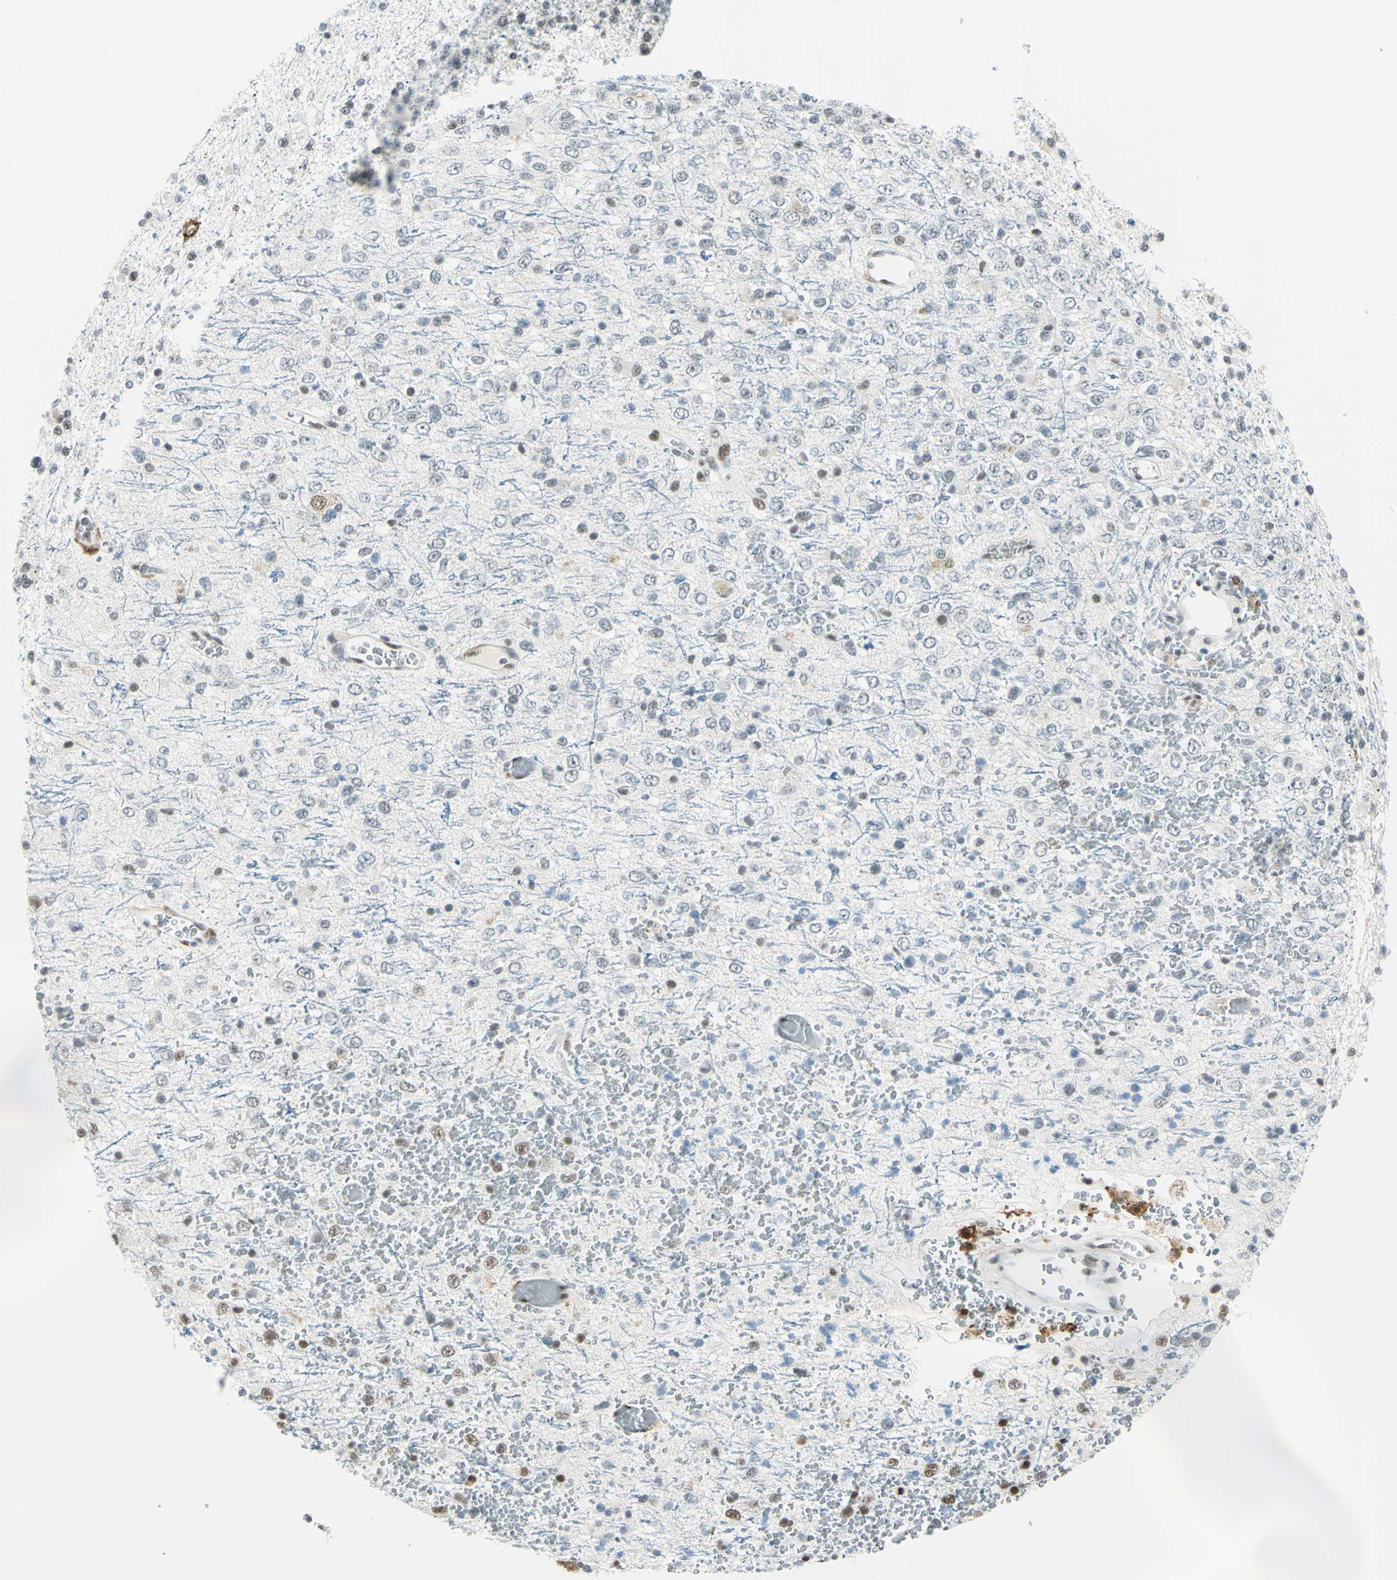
{"staining": {"intensity": "weak", "quantity": "<25%", "location": "nuclear"}, "tissue": "glioma", "cell_type": "Tumor cells", "image_type": "cancer", "snomed": [{"axis": "morphology", "description": "Glioma, malignant, High grade"}, {"axis": "topography", "description": "pancreas cauda"}], "caption": "This is a photomicrograph of IHC staining of glioma, which shows no staining in tumor cells.", "gene": "MTMR10", "patient": {"sex": "male", "age": 60}}